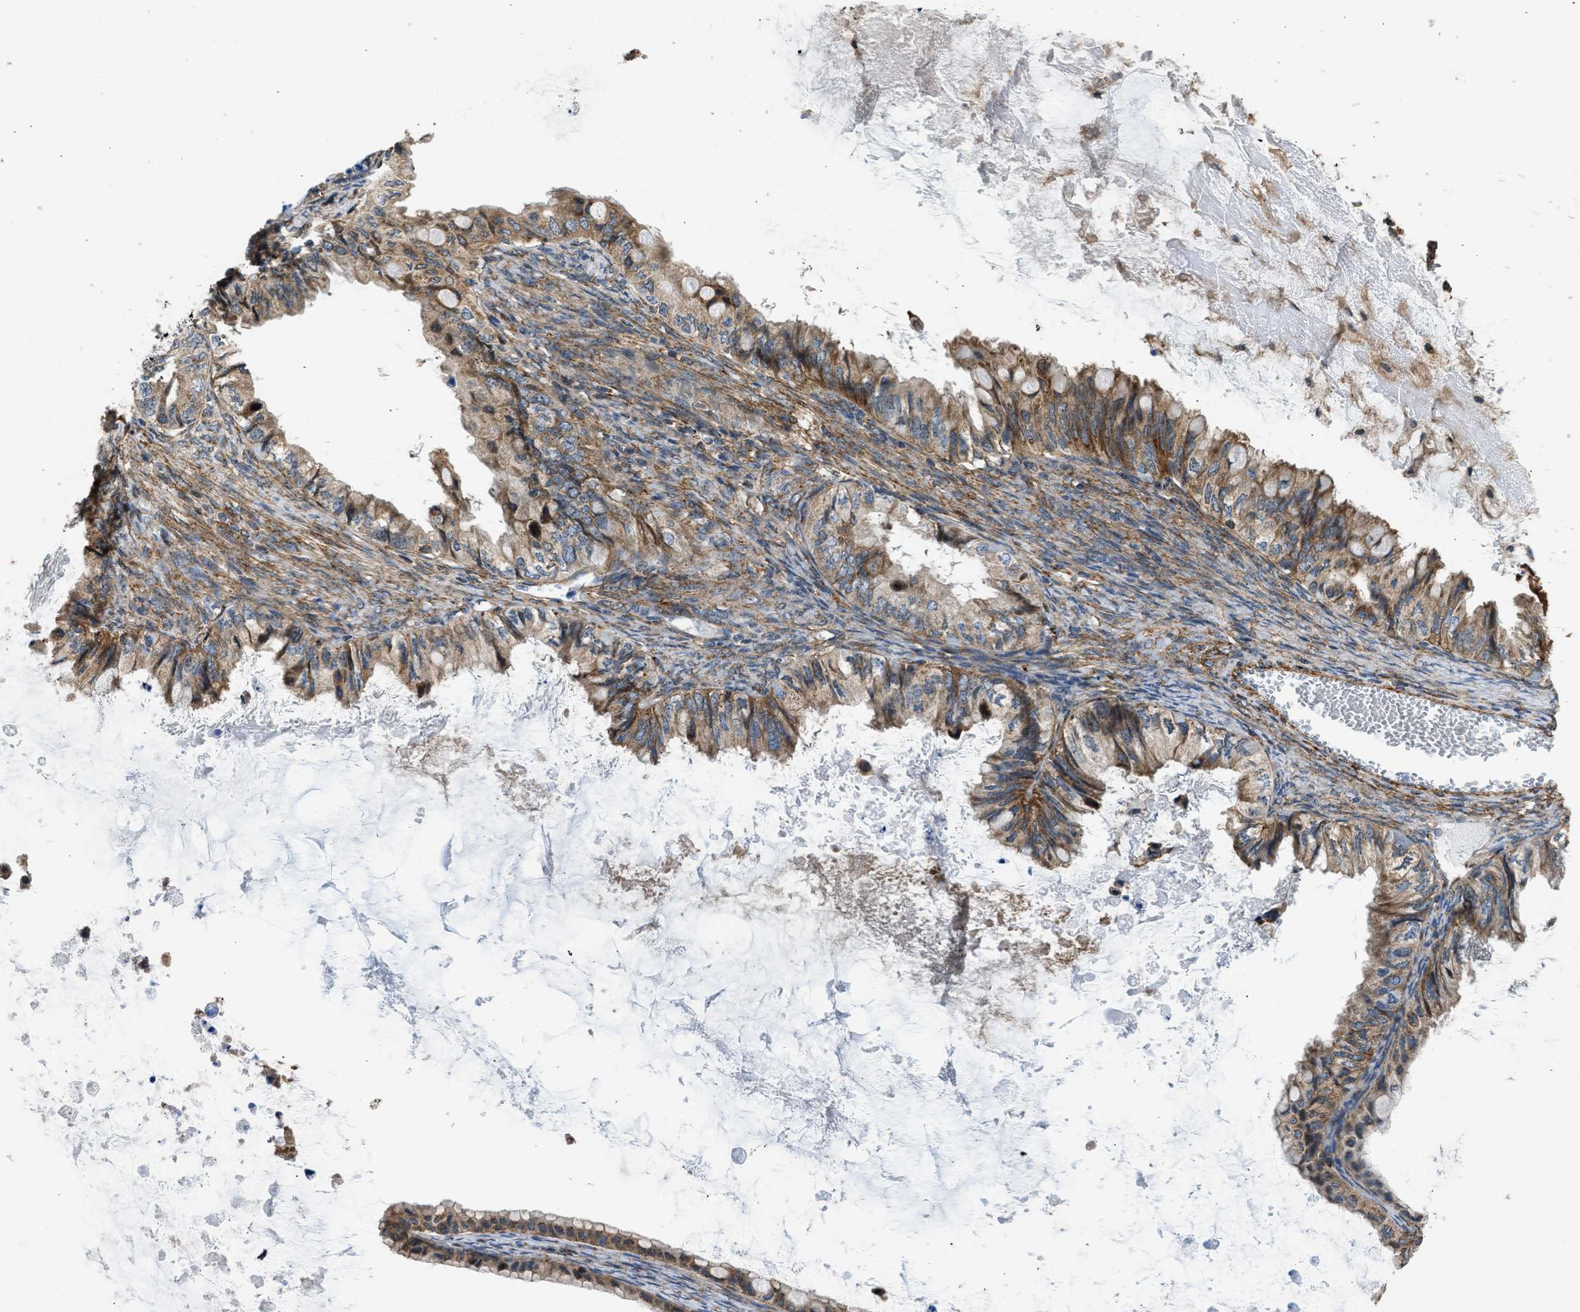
{"staining": {"intensity": "moderate", "quantity": ">75%", "location": "cytoplasmic/membranous"}, "tissue": "ovarian cancer", "cell_type": "Tumor cells", "image_type": "cancer", "snomed": [{"axis": "morphology", "description": "Cystadenocarcinoma, mucinous, NOS"}, {"axis": "topography", "description": "Ovary"}], "caption": "Immunohistochemistry (IHC) image of human mucinous cystadenocarcinoma (ovarian) stained for a protein (brown), which reveals medium levels of moderate cytoplasmic/membranous staining in about >75% of tumor cells.", "gene": "SEPTIN2", "patient": {"sex": "female", "age": 80}}